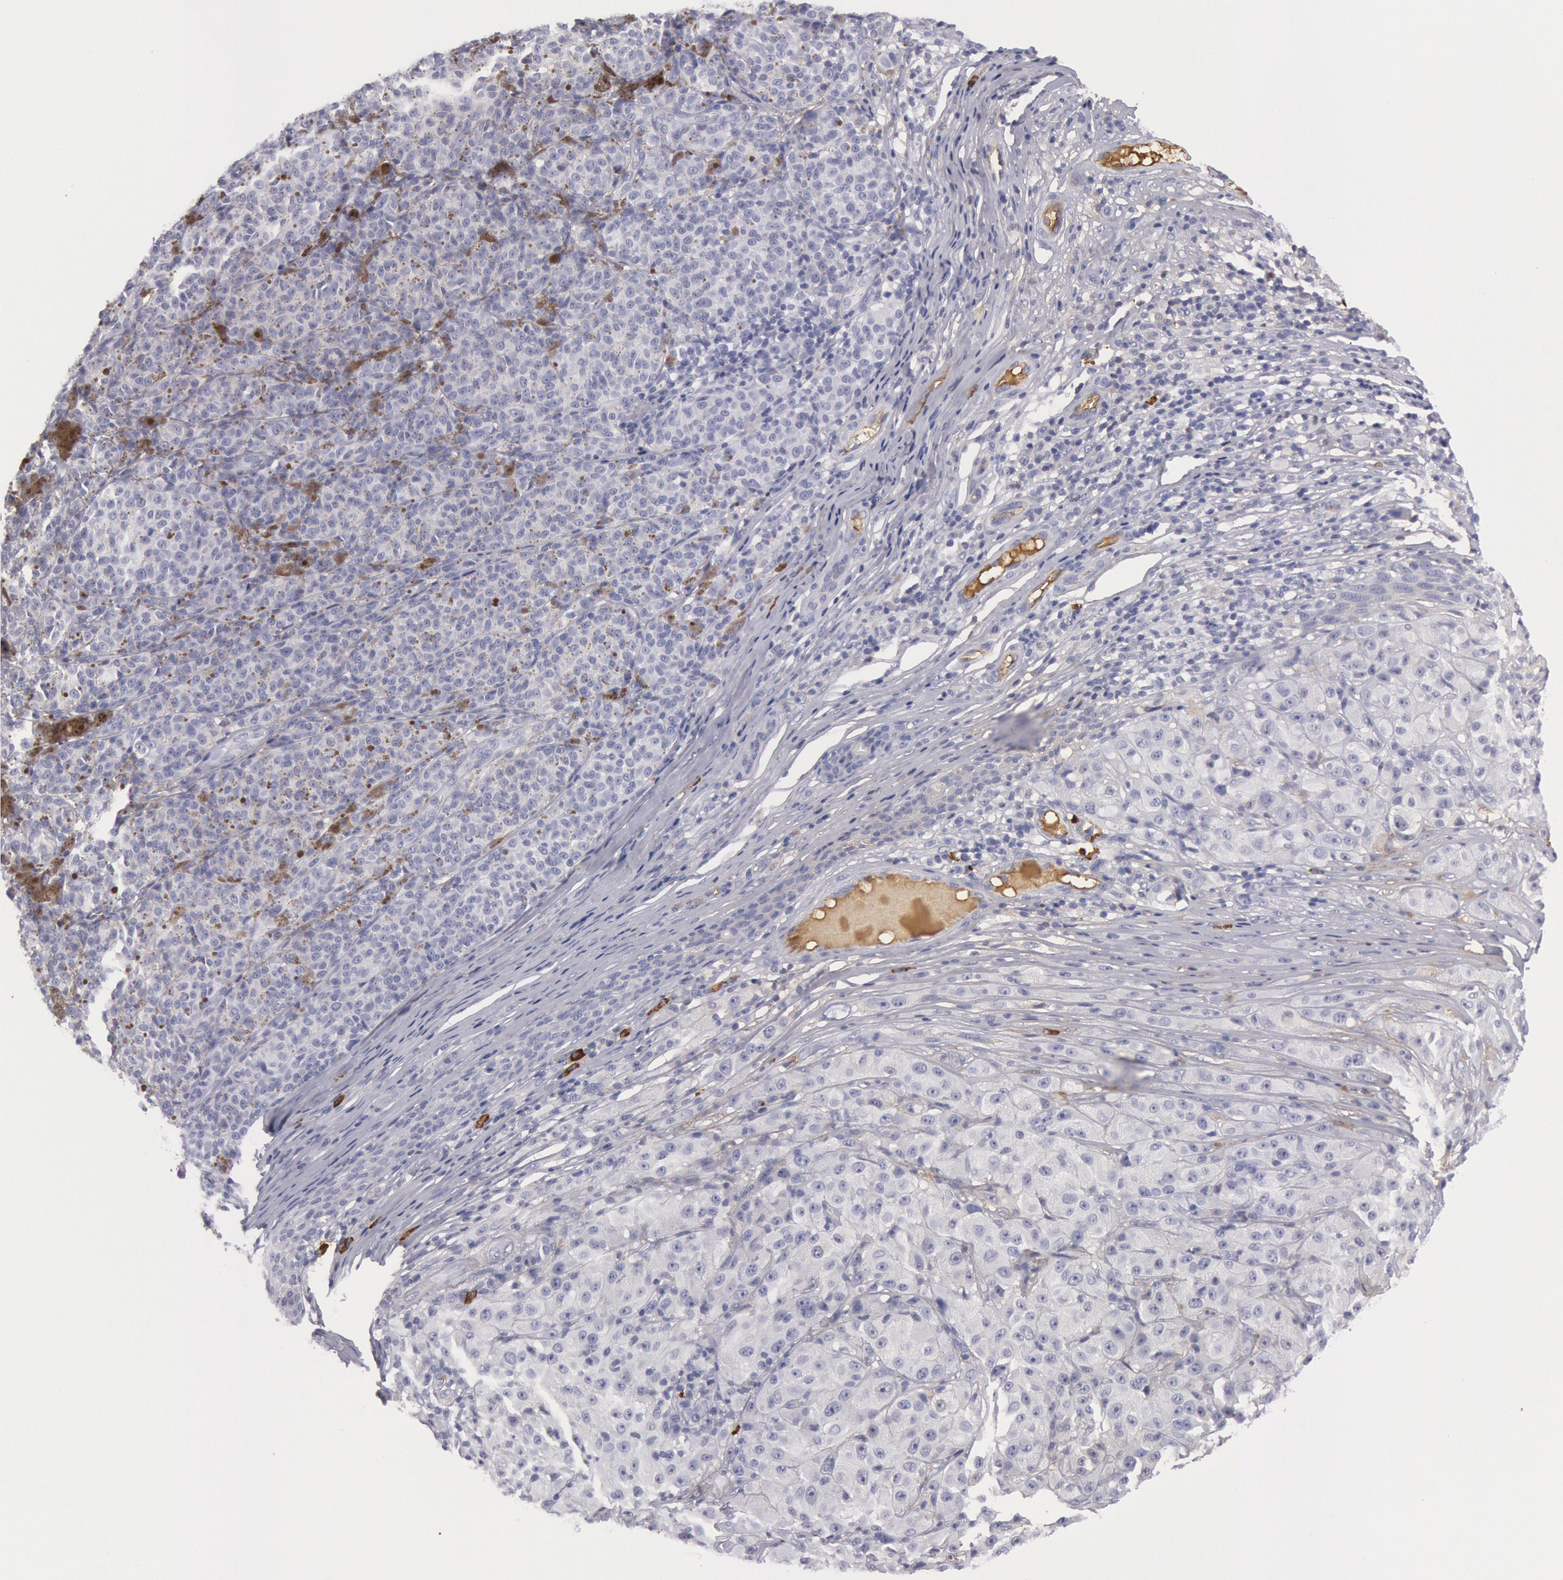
{"staining": {"intensity": "negative", "quantity": "none", "location": "none"}, "tissue": "melanoma", "cell_type": "Tumor cells", "image_type": "cancer", "snomed": [{"axis": "morphology", "description": "Malignant melanoma, NOS"}, {"axis": "topography", "description": "Skin"}], "caption": "Tumor cells are negative for brown protein staining in melanoma.", "gene": "IGHA1", "patient": {"sex": "male", "age": 56}}